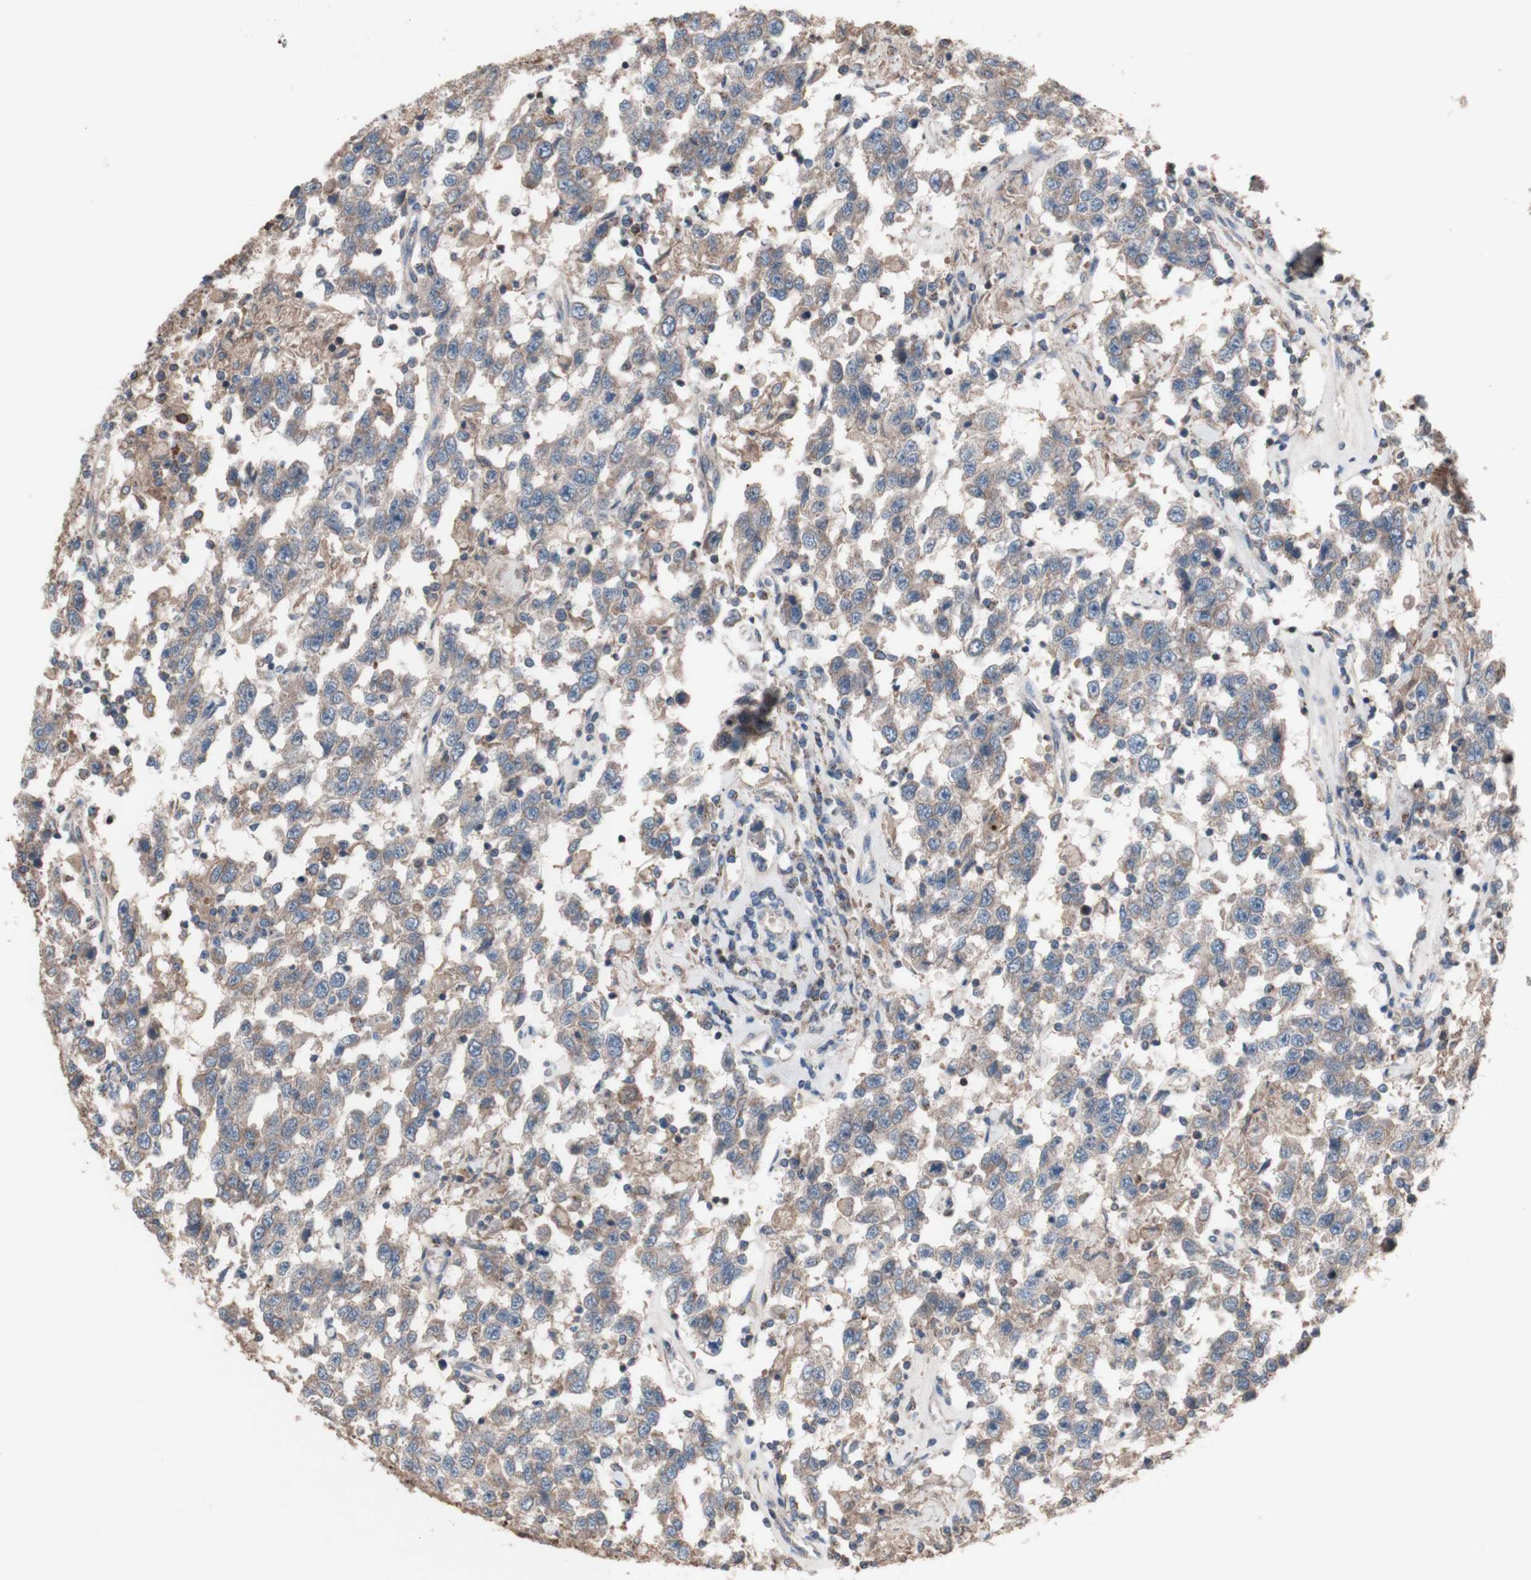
{"staining": {"intensity": "weak", "quantity": ">75%", "location": "cytoplasmic/membranous"}, "tissue": "testis cancer", "cell_type": "Tumor cells", "image_type": "cancer", "snomed": [{"axis": "morphology", "description": "Seminoma, NOS"}, {"axis": "topography", "description": "Testis"}], "caption": "Immunohistochemistry (IHC) (DAB) staining of testis seminoma shows weak cytoplasmic/membranous protein staining in approximately >75% of tumor cells.", "gene": "COPB1", "patient": {"sex": "male", "age": 41}}